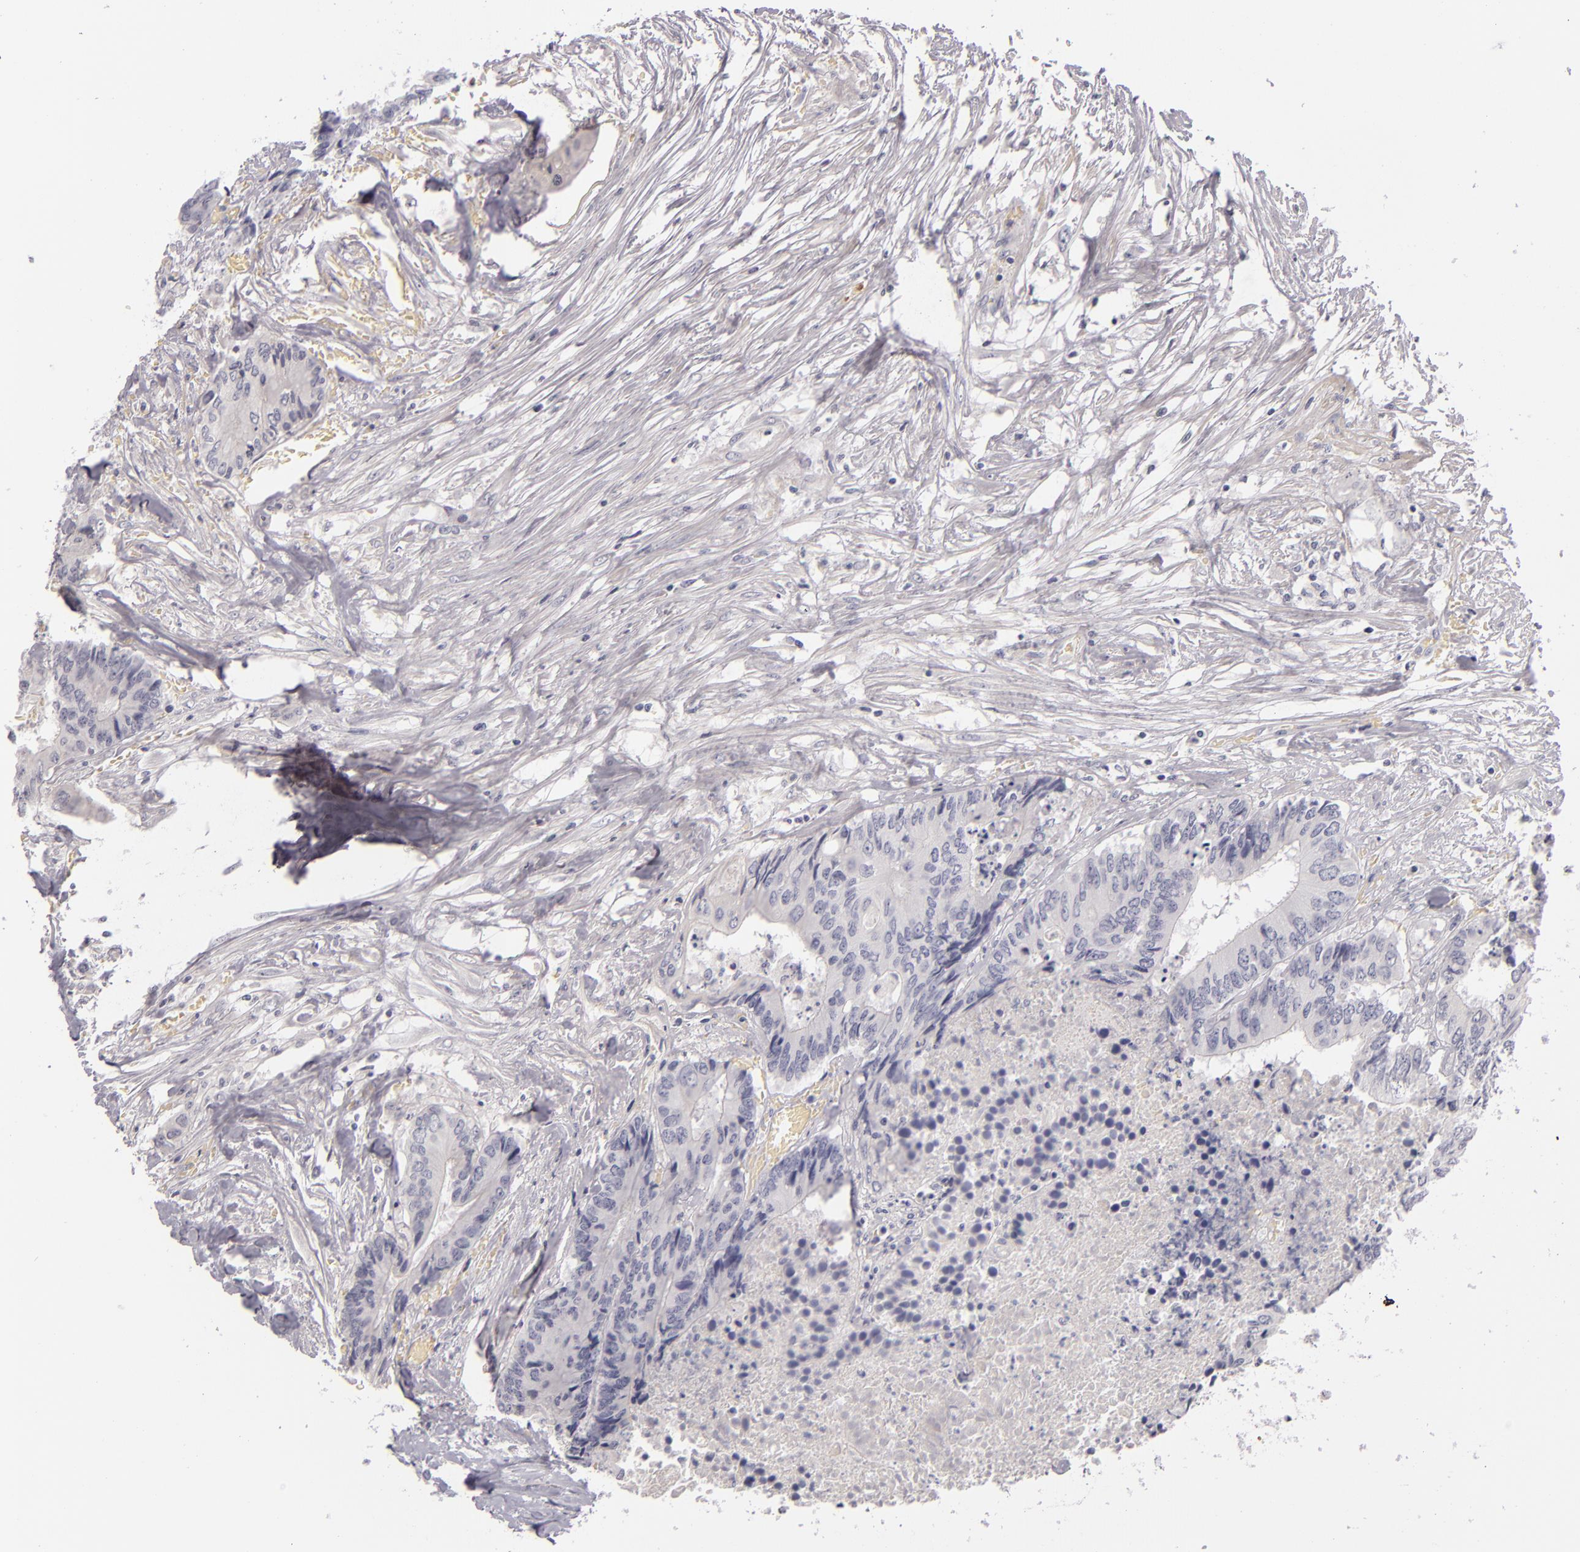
{"staining": {"intensity": "negative", "quantity": "none", "location": "none"}, "tissue": "colorectal cancer", "cell_type": "Tumor cells", "image_type": "cancer", "snomed": [{"axis": "morphology", "description": "Adenocarcinoma, NOS"}, {"axis": "topography", "description": "Rectum"}], "caption": "Tumor cells are negative for protein expression in human colorectal cancer (adenocarcinoma). The staining is performed using DAB brown chromogen with nuclei counter-stained in using hematoxylin.", "gene": "CD207", "patient": {"sex": "male", "age": 55}}